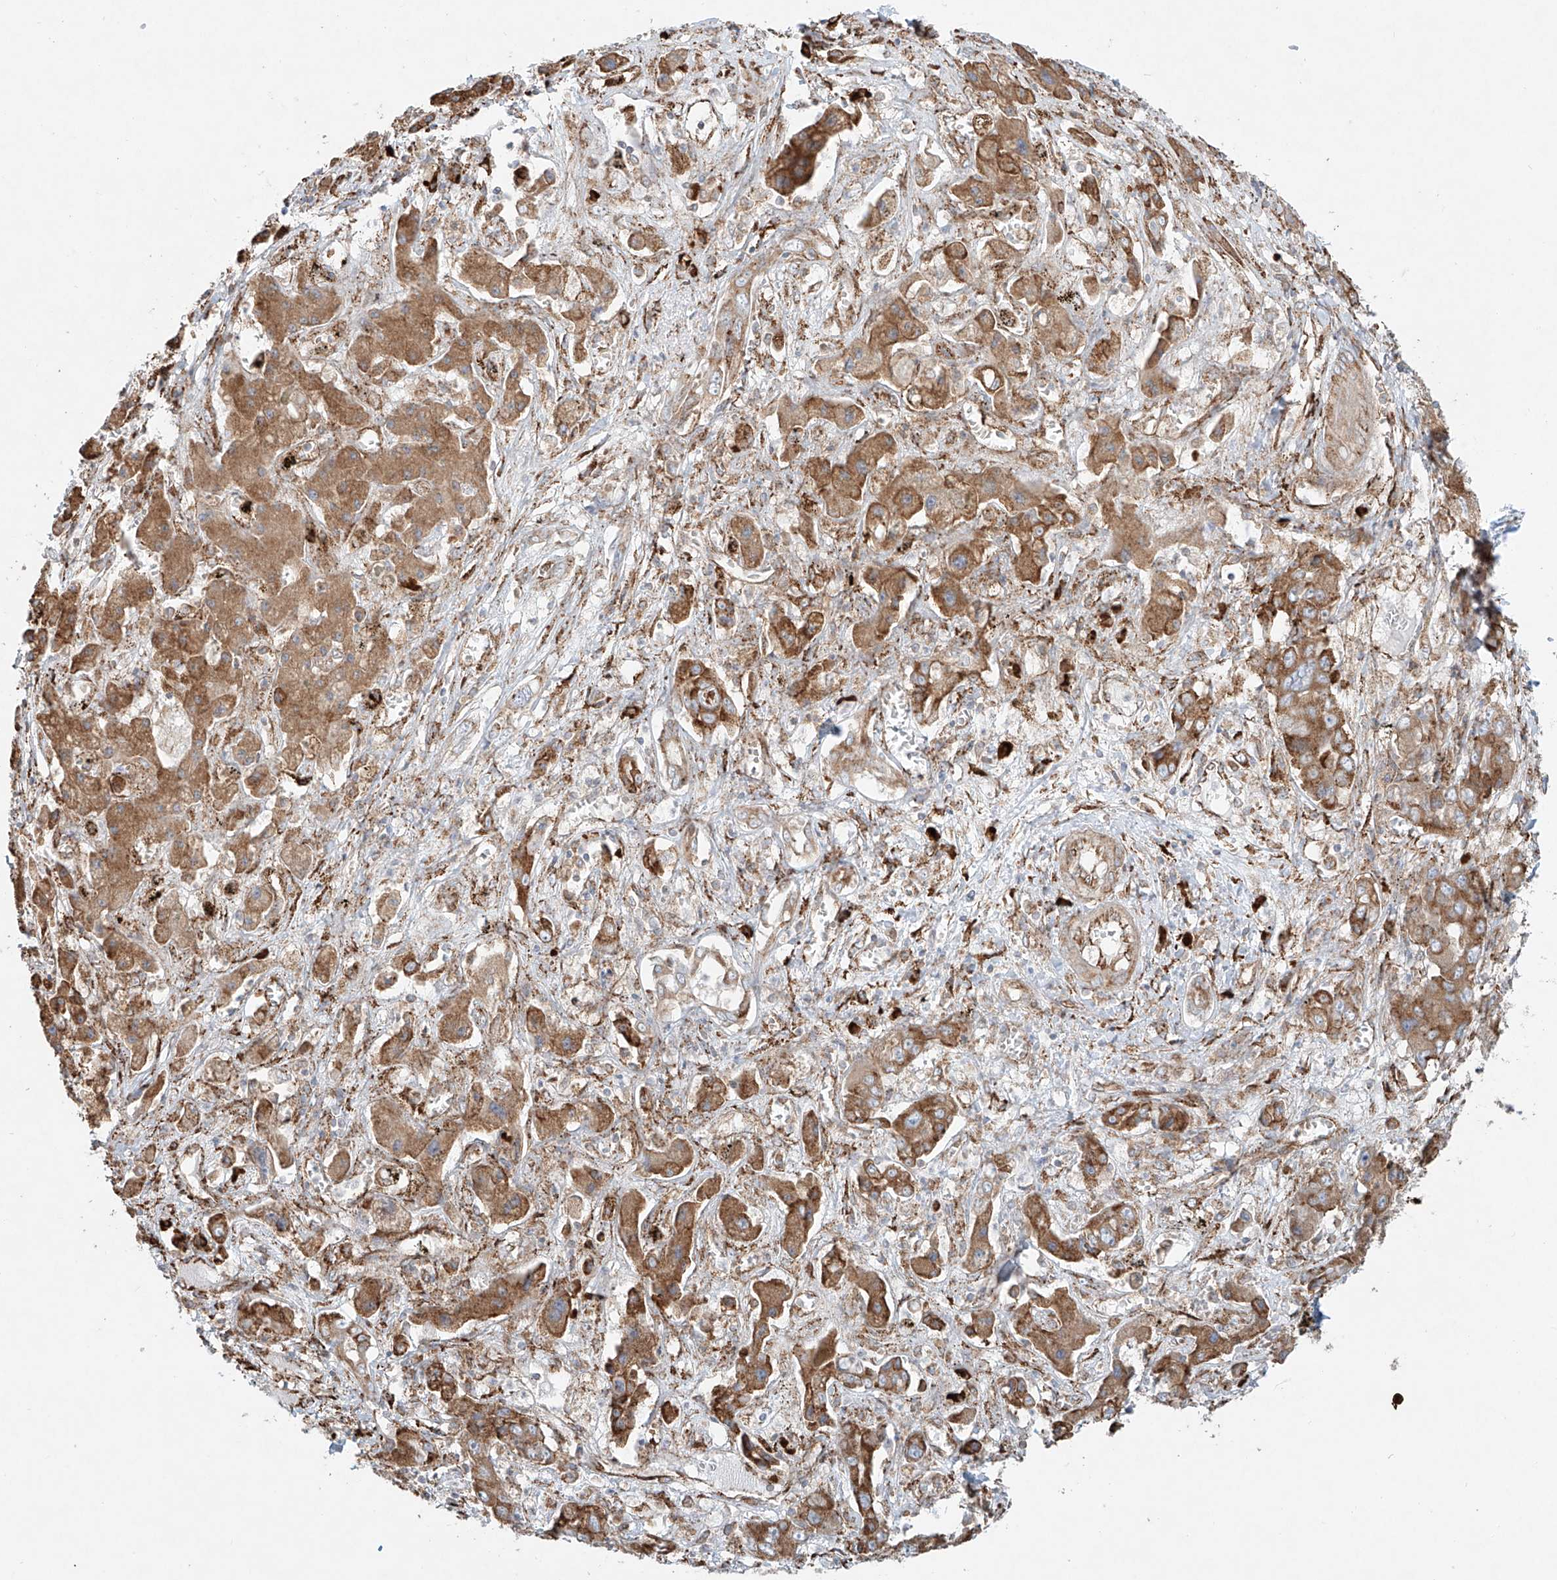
{"staining": {"intensity": "moderate", "quantity": ">75%", "location": "cytoplasmic/membranous"}, "tissue": "liver cancer", "cell_type": "Tumor cells", "image_type": "cancer", "snomed": [{"axis": "morphology", "description": "Cholangiocarcinoma"}, {"axis": "topography", "description": "Liver"}], "caption": "Immunohistochemical staining of human liver cancer (cholangiocarcinoma) displays moderate cytoplasmic/membranous protein staining in about >75% of tumor cells.", "gene": "EIPR1", "patient": {"sex": "male", "age": 67}}